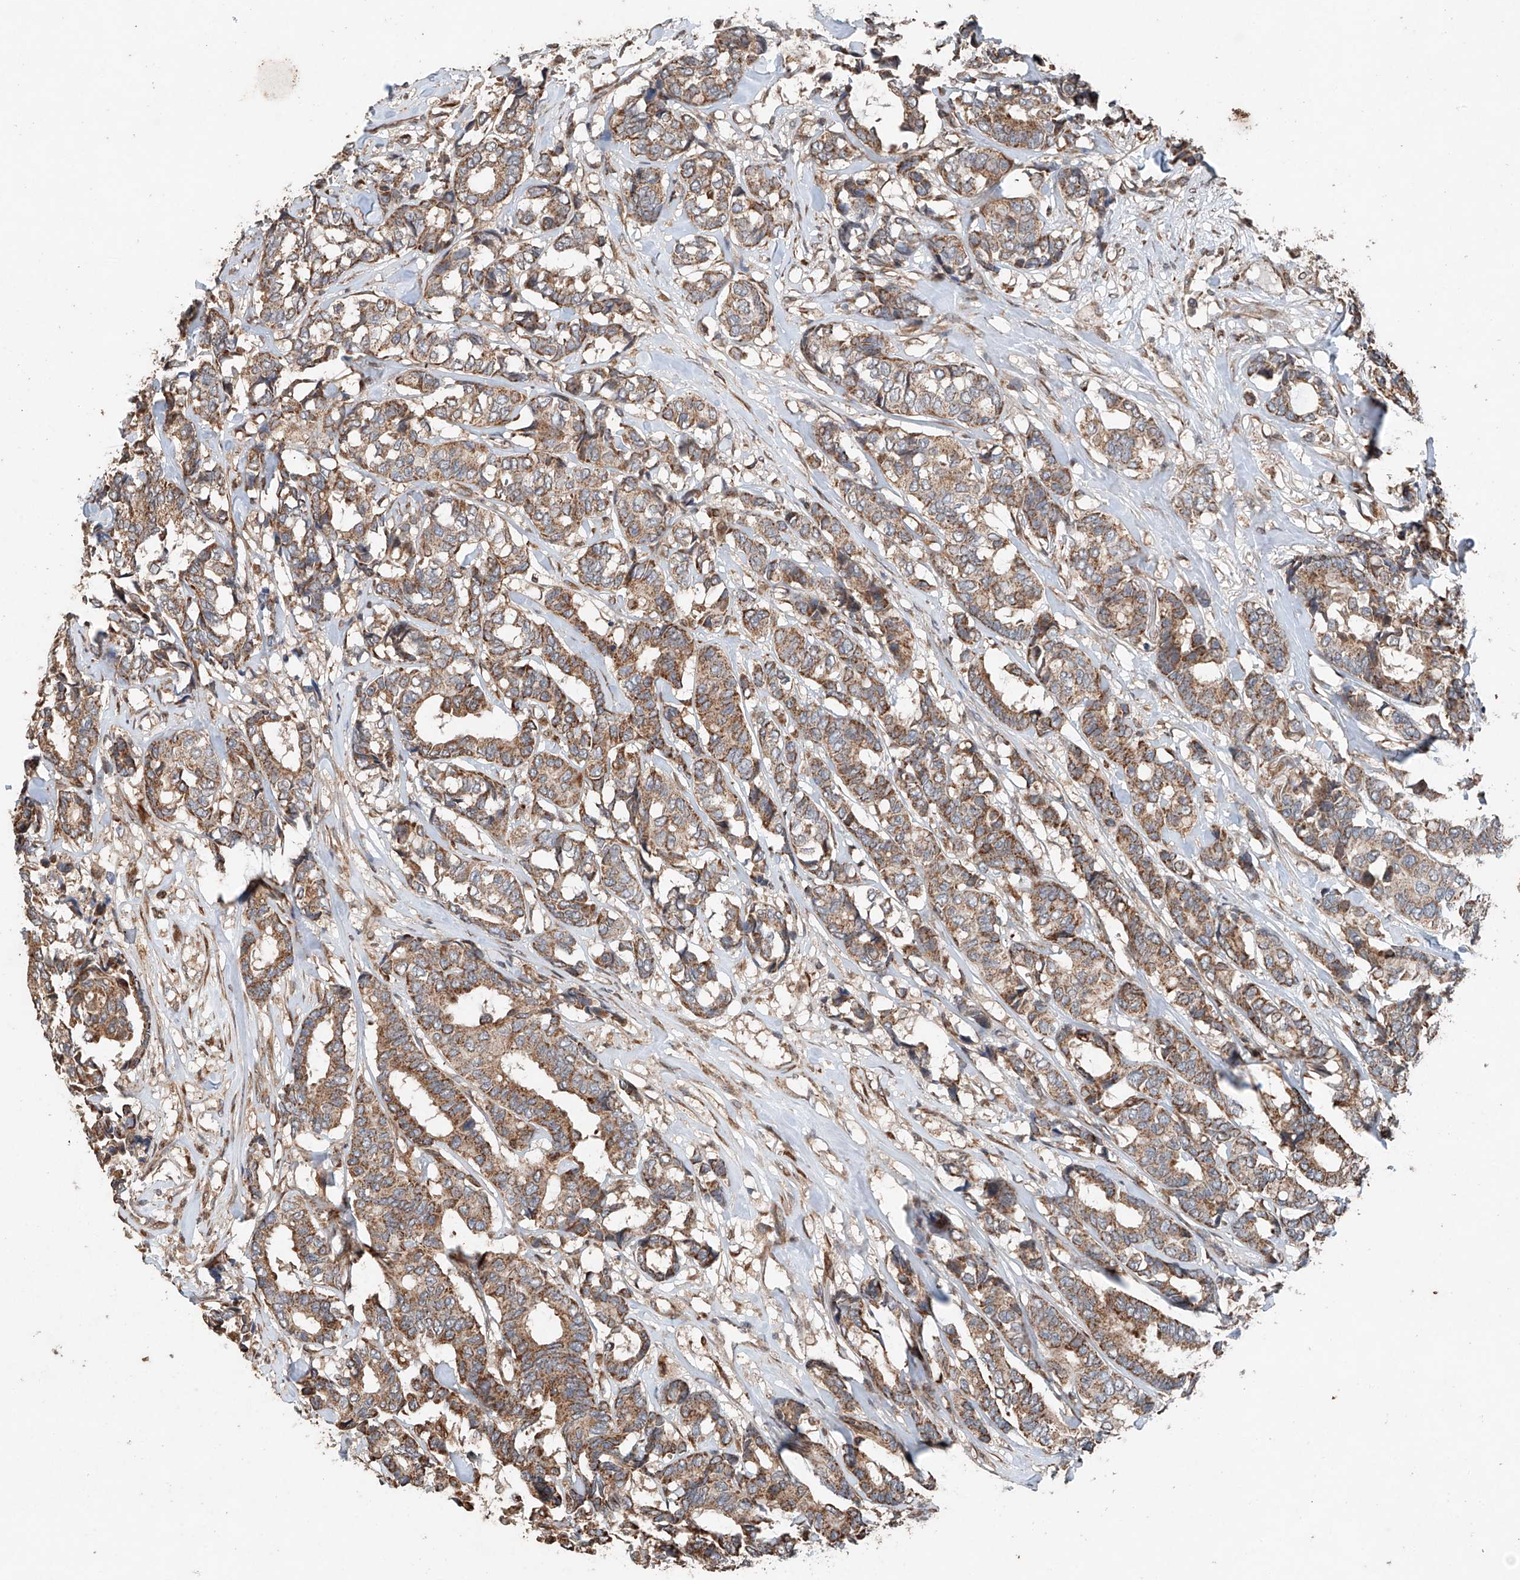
{"staining": {"intensity": "moderate", "quantity": ">75%", "location": "cytoplasmic/membranous"}, "tissue": "breast cancer", "cell_type": "Tumor cells", "image_type": "cancer", "snomed": [{"axis": "morphology", "description": "Duct carcinoma"}, {"axis": "topography", "description": "Breast"}], "caption": "Immunohistochemical staining of human breast infiltrating ductal carcinoma displays moderate cytoplasmic/membranous protein expression in approximately >75% of tumor cells.", "gene": "AP4B1", "patient": {"sex": "female", "age": 87}}